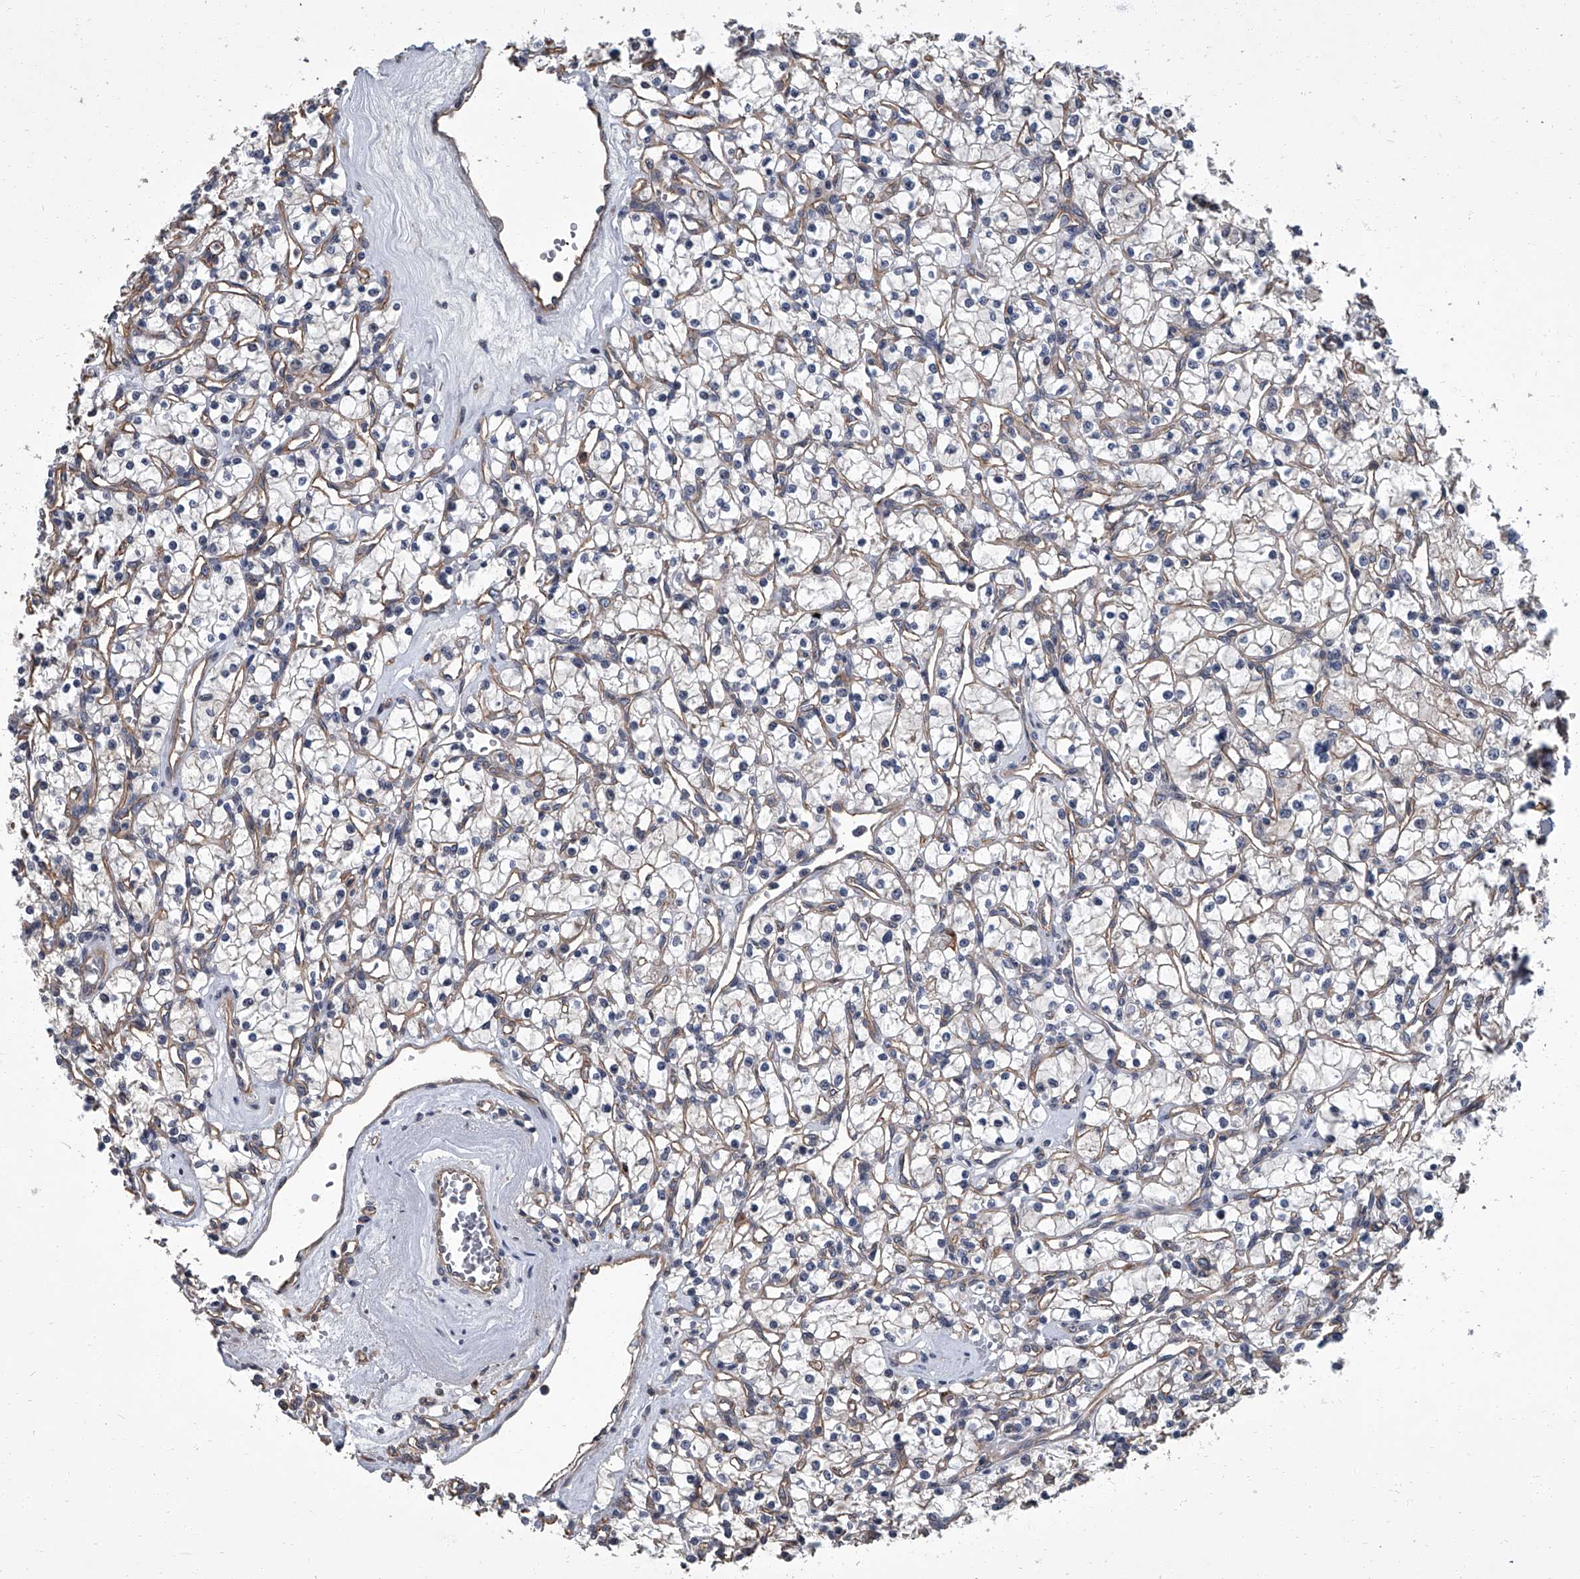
{"staining": {"intensity": "negative", "quantity": "none", "location": "none"}, "tissue": "renal cancer", "cell_type": "Tumor cells", "image_type": "cancer", "snomed": [{"axis": "morphology", "description": "Adenocarcinoma, NOS"}, {"axis": "topography", "description": "Kidney"}], "caption": "A micrograph of renal cancer (adenocarcinoma) stained for a protein exhibits no brown staining in tumor cells.", "gene": "SIRT4", "patient": {"sex": "female", "age": 59}}